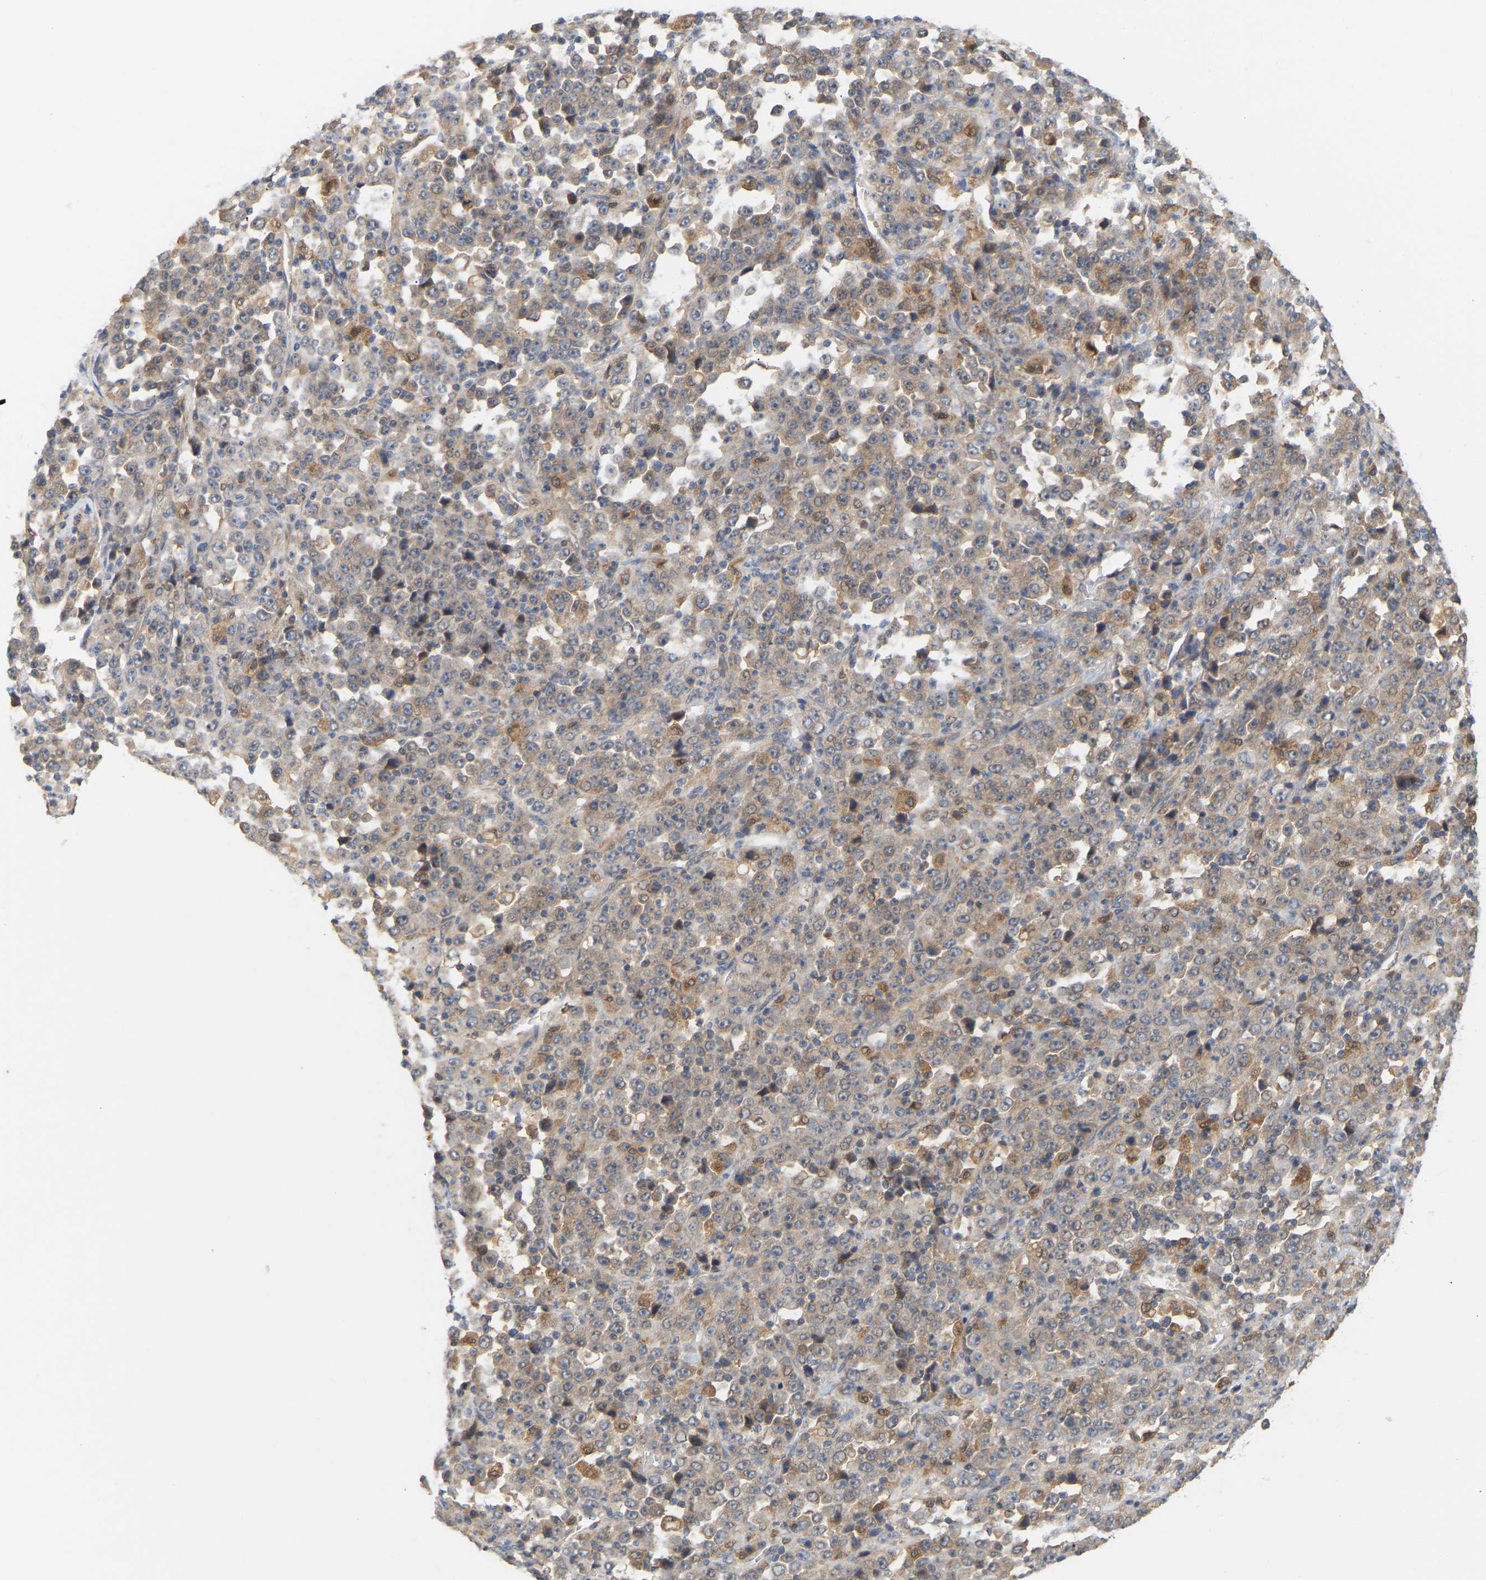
{"staining": {"intensity": "weak", "quantity": "25%-75%", "location": "cytoplasmic/membranous"}, "tissue": "stomach cancer", "cell_type": "Tumor cells", "image_type": "cancer", "snomed": [{"axis": "morphology", "description": "Normal tissue, NOS"}, {"axis": "morphology", "description": "Adenocarcinoma, NOS"}, {"axis": "topography", "description": "Stomach, upper"}, {"axis": "topography", "description": "Stomach"}], "caption": "Immunohistochemical staining of stomach cancer (adenocarcinoma) displays low levels of weak cytoplasmic/membranous protein expression in approximately 25%-75% of tumor cells. (Stains: DAB in brown, nuclei in blue, Microscopy: brightfield microscopy at high magnification).", "gene": "TPMT", "patient": {"sex": "male", "age": 59}}